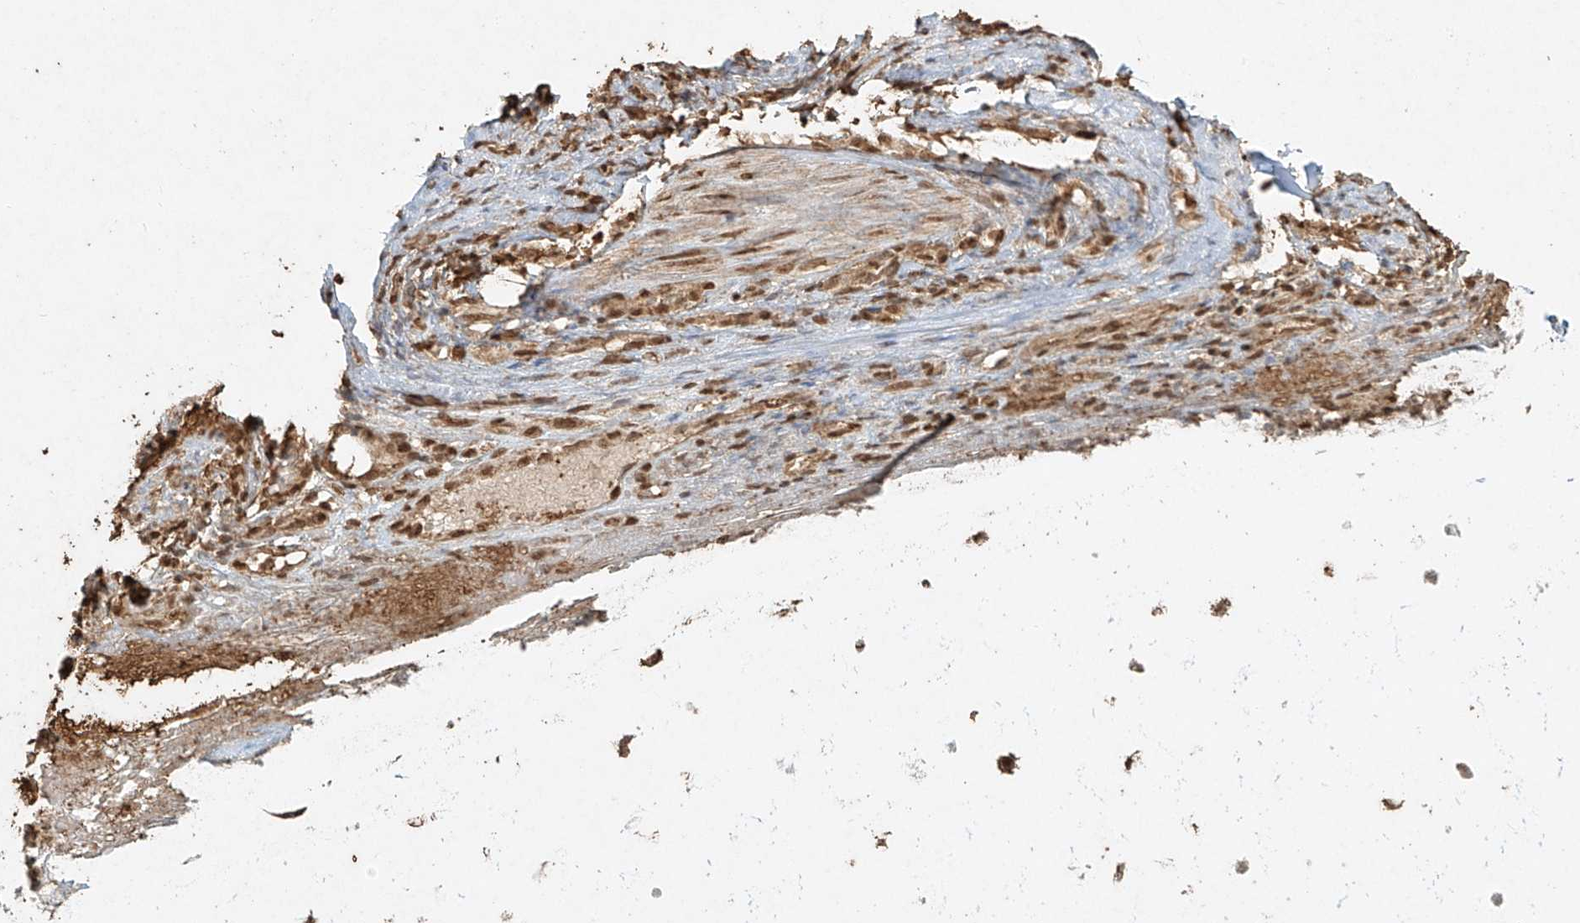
{"staining": {"intensity": "moderate", "quantity": ">75%", "location": "cytoplasmic/membranous,nuclear"}, "tissue": "adipose tissue", "cell_type": "Adipocytes", "image_type": "normal", "snomed": [{"axis": "morphology", "description": "Normal tissue, NOS"}, {"axis": "morphology", "description": "Basal cell carcinoma"}, {"axis": "topography", "description": "Cartilage tissue"}, {"axis": "topography", "description": "Nasopharynx"}, {"axis": "topography", "description": "Oral tissue"}], "caption": "IHC staining of normal adipose tissue, which shows medium levels of moderate cytoplasmic/membranous,nuclear staining in approximately >75% of adipocytes indicating moderate cytoplasmic/membranous,nuclear protein staining. The staining was performed using DAB (3,3'-diaminobenzidine) (brown) for protein detection and nuclei were counterstained in hematoxylin (blue).", "gene": "TIGAR", "patient": {"sex": "female", "age": 77}}